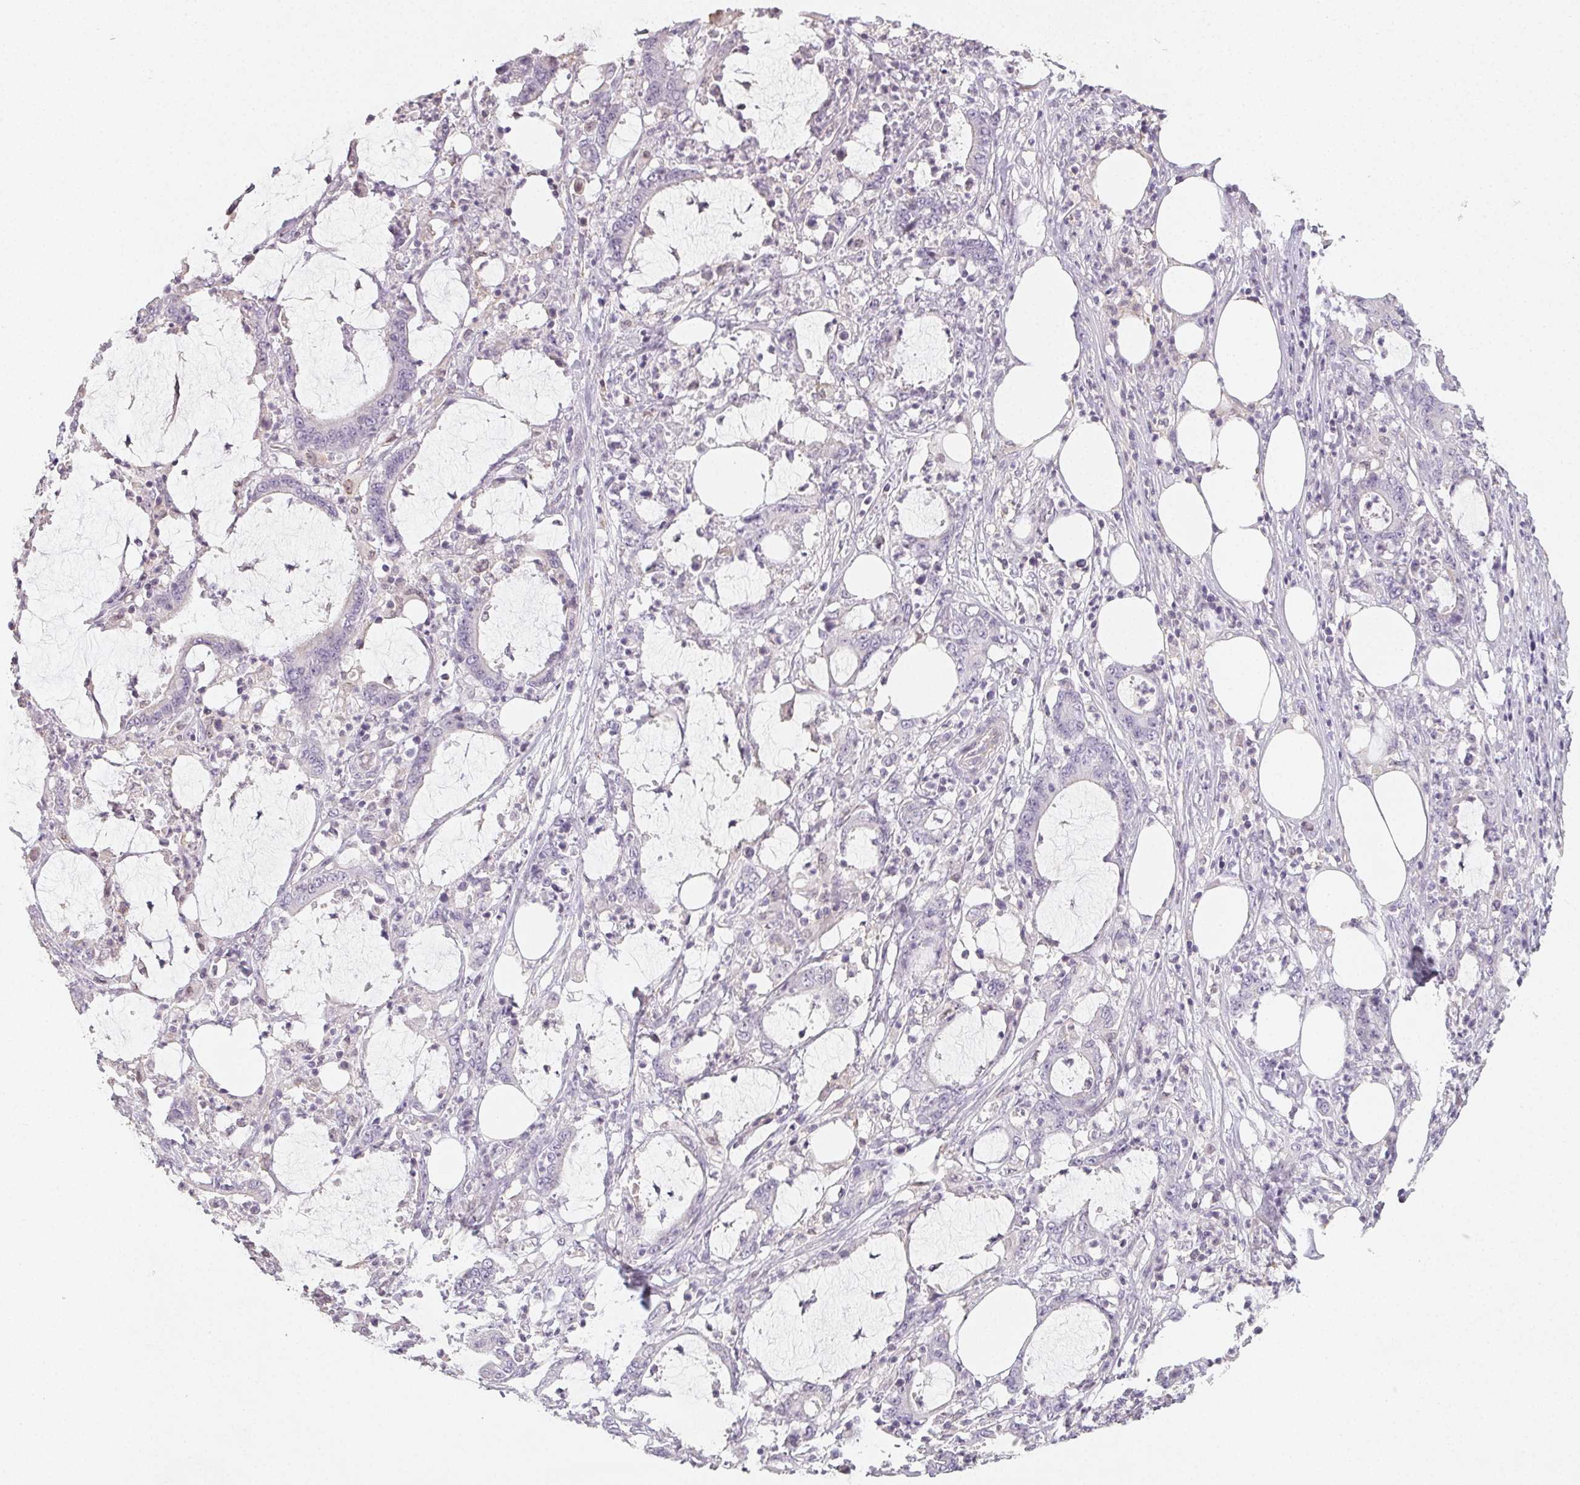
{"staining": {"intensity": "negative", "quantity": "none", "location": "none"}, "tissue": "stomach cancer", "cell_type": "Tumor cells", "image_type": "cancer", "snomed": [{"axis": "morphology", "description": "Adenocarcinoma, NOS"}, {"axis": "topography", "description": "Stomach, upper"}], "caption": "High power microscopy image of an immunohistochemistry histopathology image of stomach adenocarcinoma, revealing no significant positivity in tumor cells.", "gene": "LRRC23", "patient": {"sex": "male", "age": 68}}